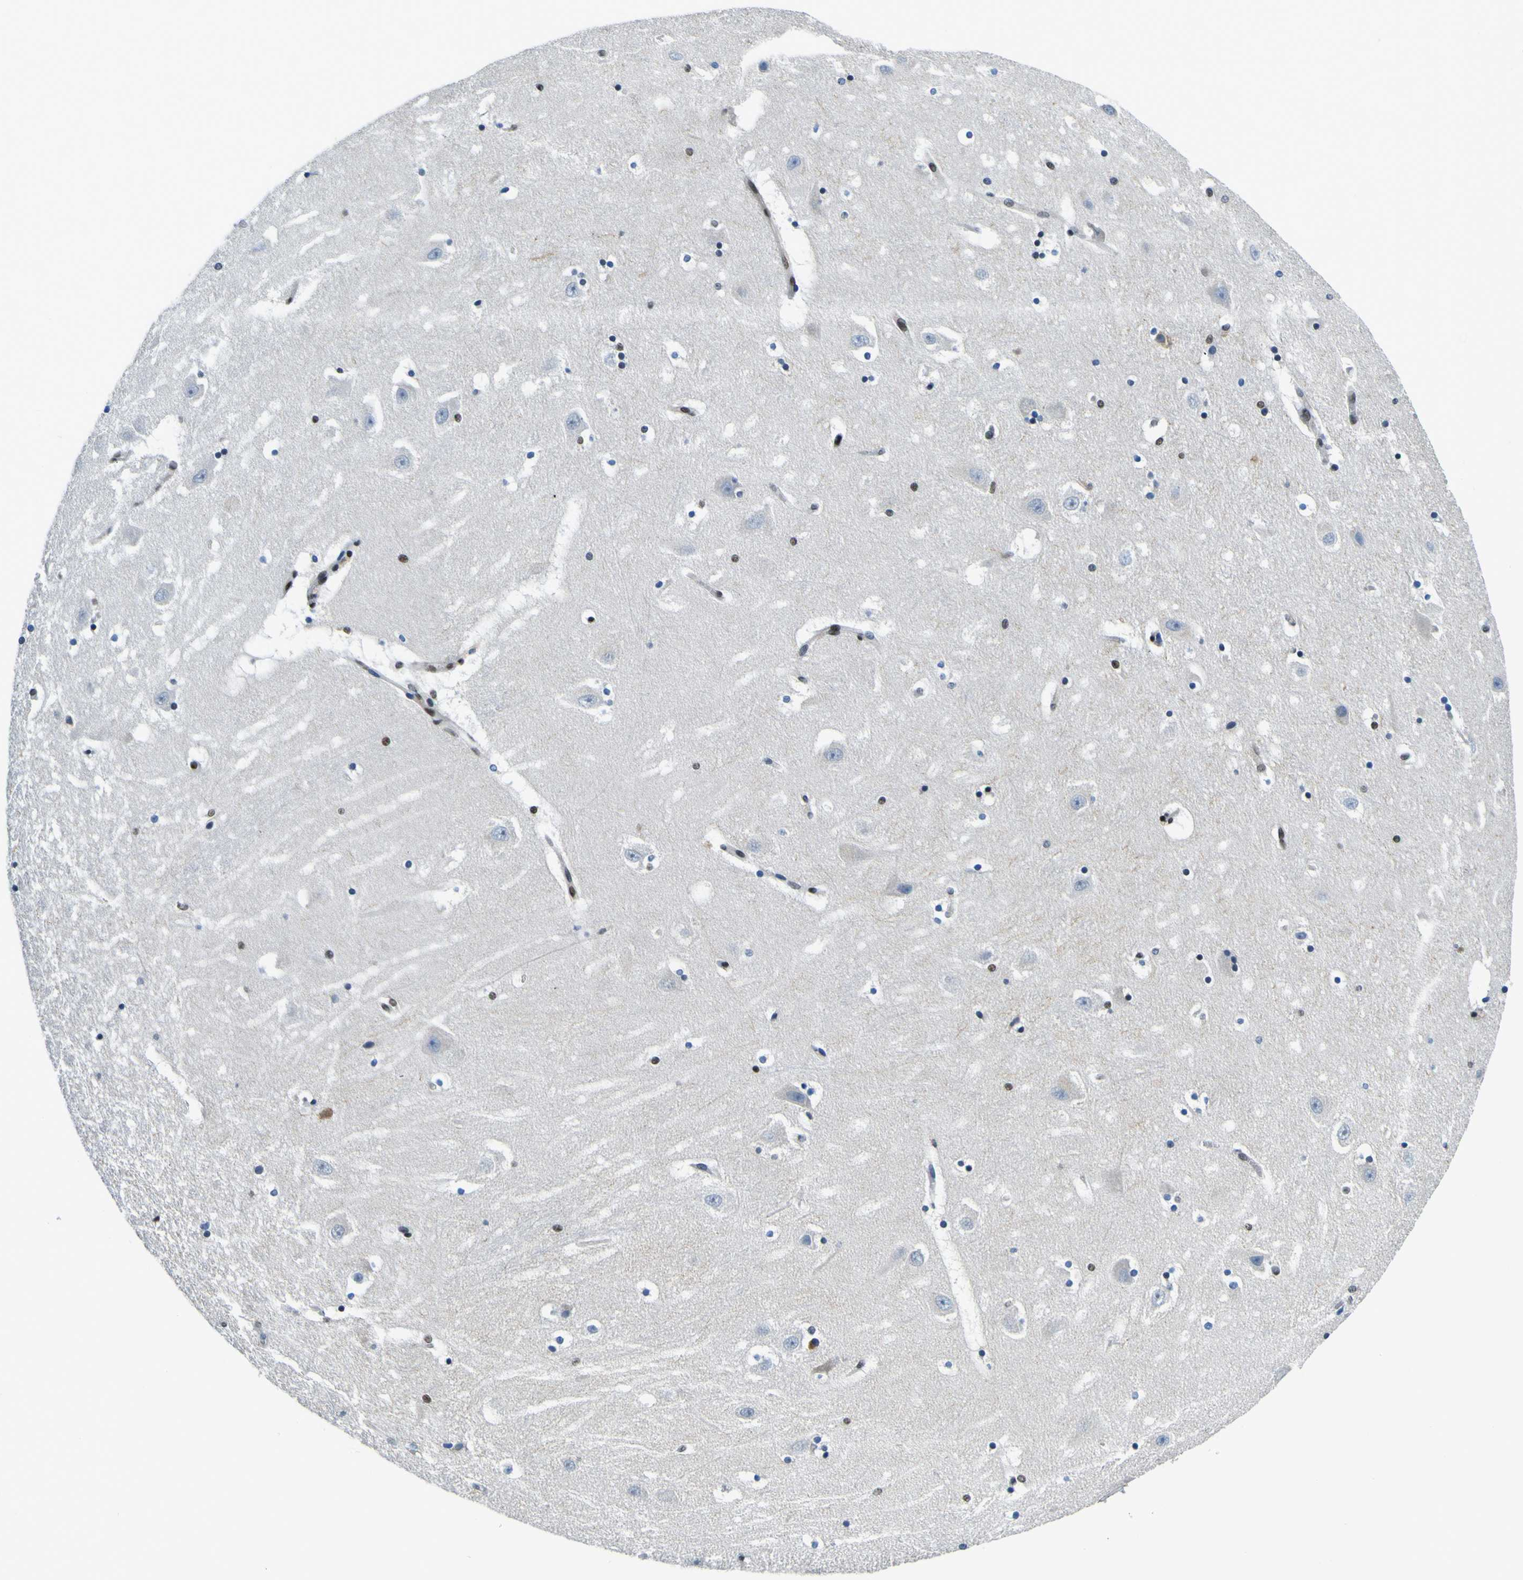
{"staining": {"intensity": "weak", "quantity": "<25%", "location": "nuclear"}, "tissue": "hippocampus", "cell_type": "Glial cells", "image_type": "normal", "snomed": [{"axis": "morphology", "description": "Normal tissue, NOS"}, {"axis": "topography", "description": "Hippocampus"}], "caption": "Immunohistochemical staining of benign hippocampus shows no significant positivity in glial cells.", "gene": "SP1", "patient": {"sex": "male", "age": 45}}